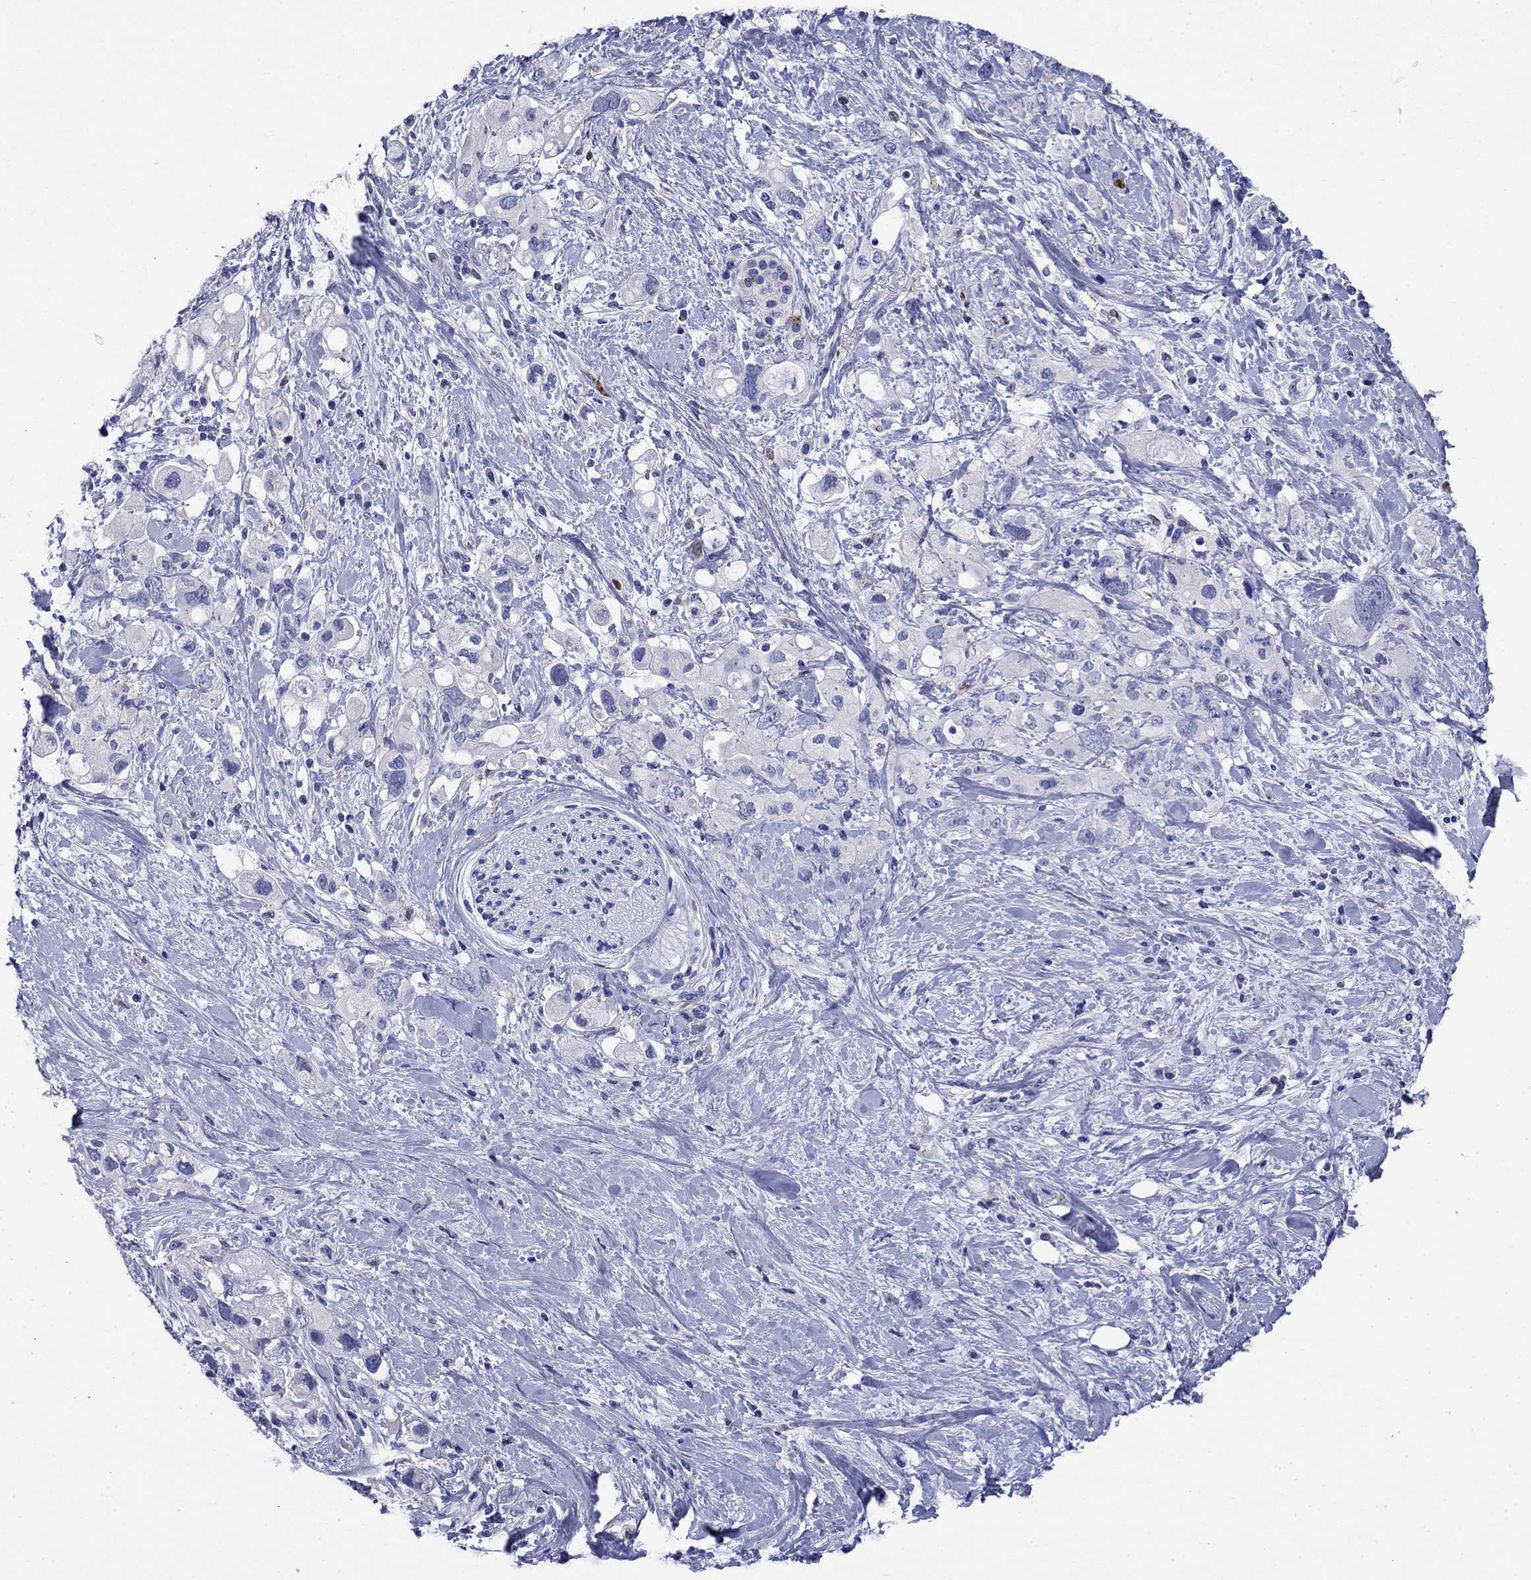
{"staining": {"intensity": "negative", "quantity": "none", "location": "none"}, "tissue": "pancreatic cancer", "cell_type": "Tumor cells", "image_type": "cancer", "snomed": [{"axis": "morphology", "description": "Adenocarcinoma, NOS"}, {"axis": "topography", "description": "Pancreas"}], "caption": "The IHC photomicrograph has no significant expression in tumor cells of pancreatic adenocarcinoma tissue. (Stains: DAB (3,3'-diaminobenzidine) immunohistochemistry (IHC) with hematoxylin counter stain, Microscopy: brightfield microscopy at high magnification).", "gene": "TFR2", "patient": {"sex": "female", "age": 56}}